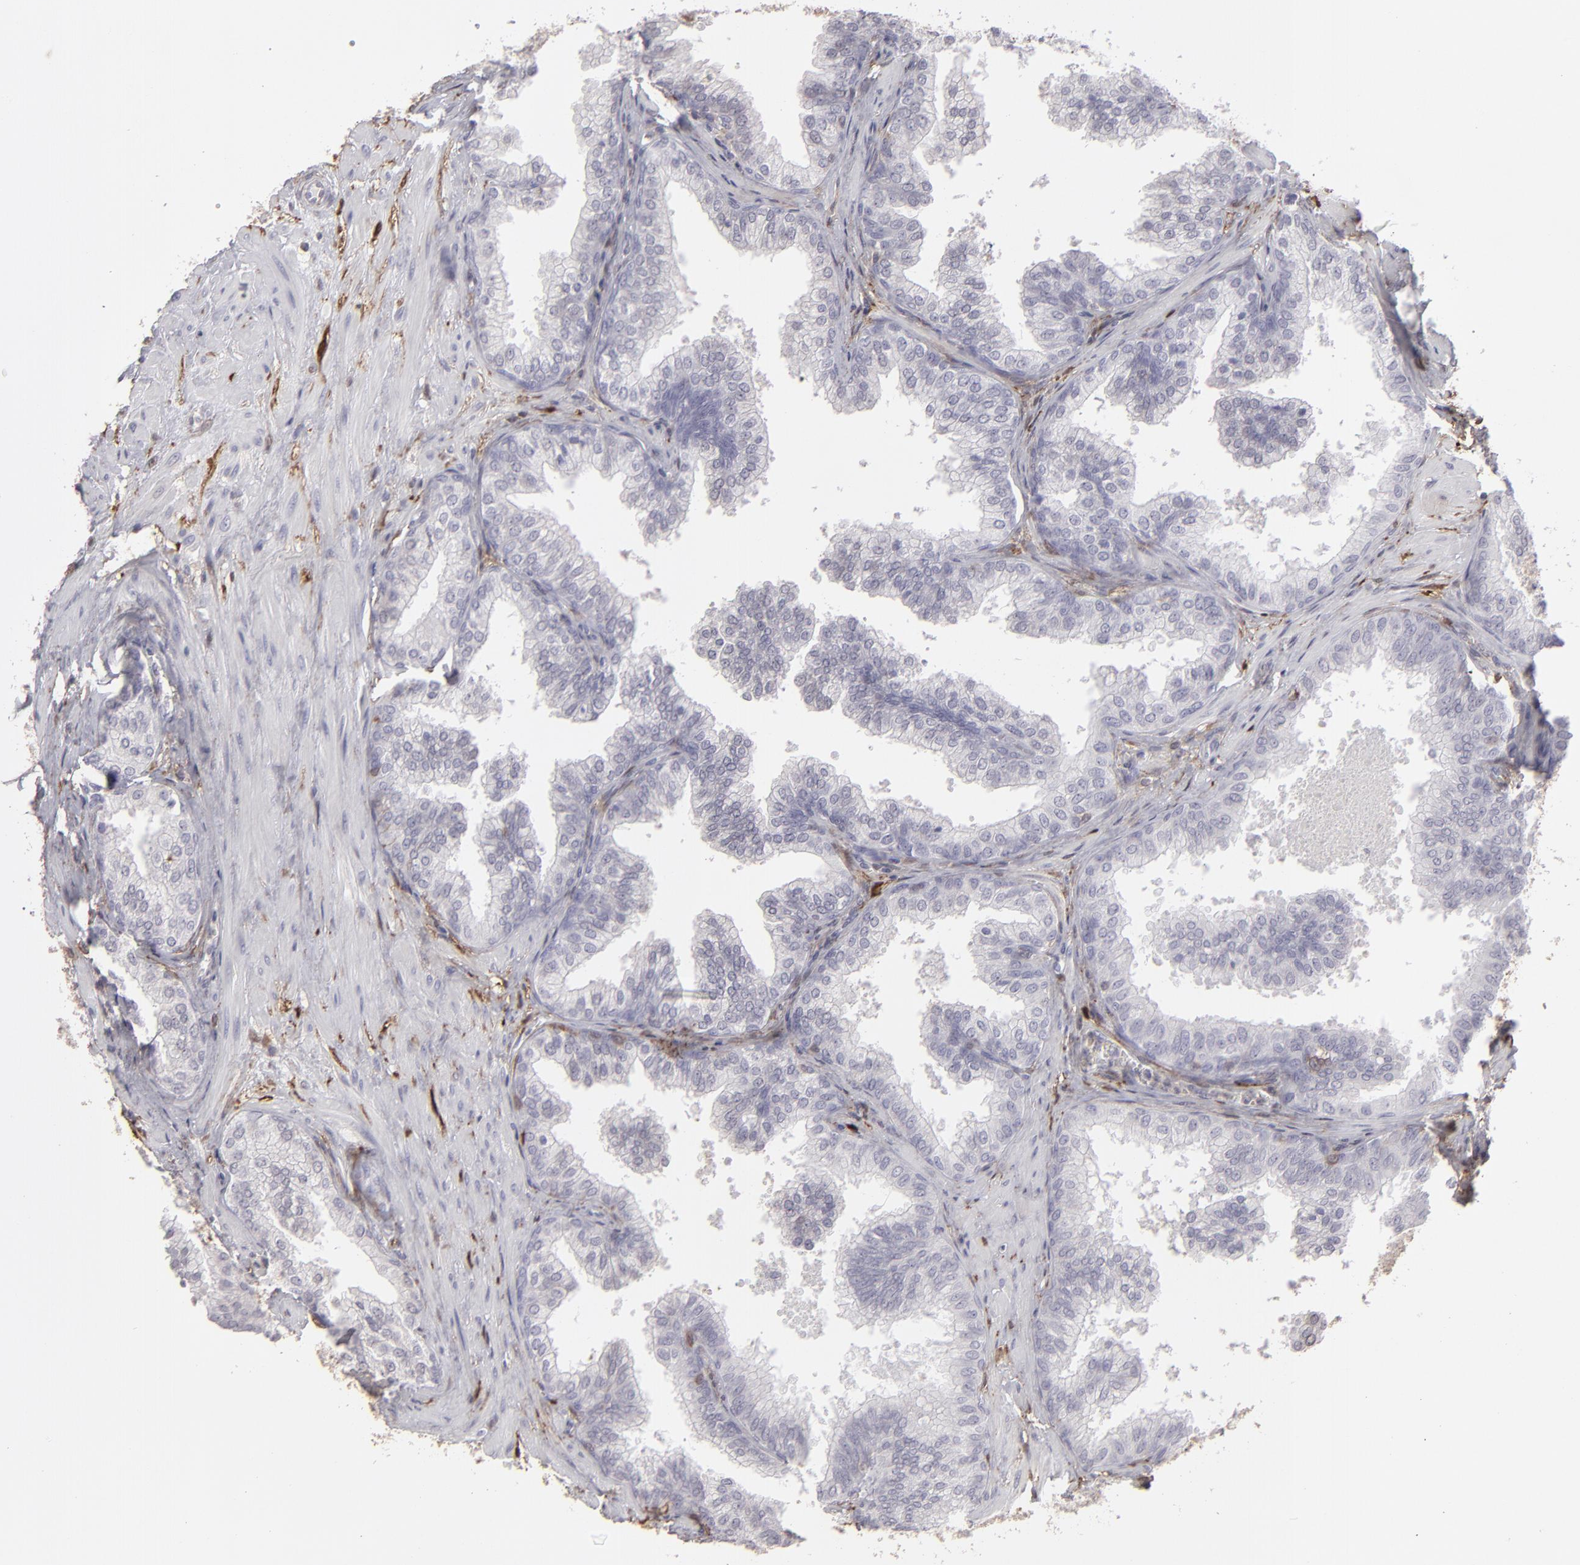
{"staining": {"intensity": "negative", "quantity": "none", "location": "none"}, "tissue": "prostate", "cell_type": "Glandular cells", "image_type": "normal", "snomed": [{"axis": "morphology", "description": "Normal tissue, NOS"}, {"axis": "topography", "description": "Prostate"}], "caption": "IHC of normal human prostate demonstrates no staining in glandular cells. (DAB immunohistochemistry (IHC) with hematoxylin counter stain).", "gene": "SEMA3G", "patient": {"sex": "male", "age": 60}}